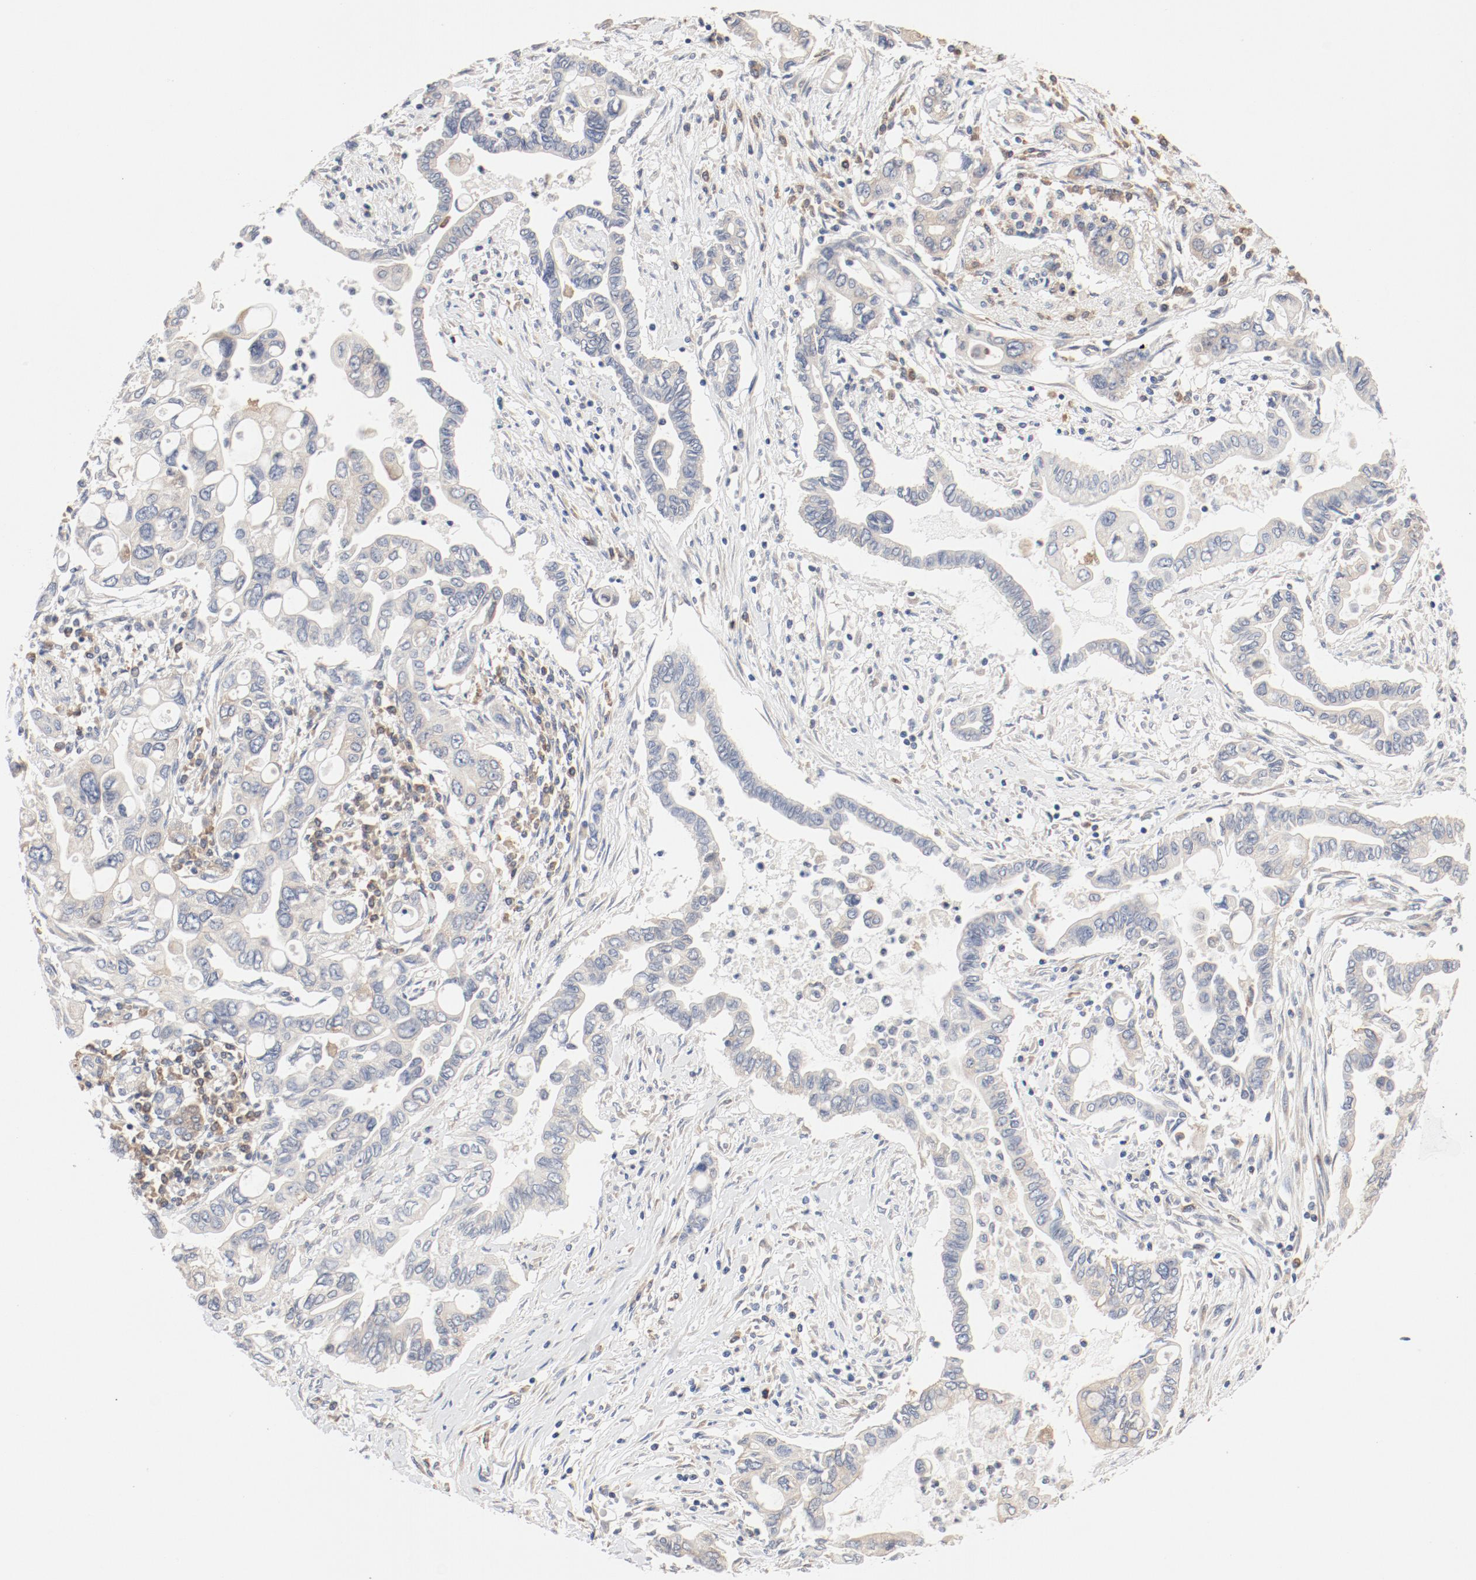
{"staining": {"intensity": "weak", "quantity": ">75%", "location": "cytoplasmic/membranous"}, "tissue": "pancreatic cancer", "cell_type": "Tumor cells", "image_type": "cancer", "snomed": [{"axis": "morphology", "description": "Adenocarcinoma, NOS"}, {"axis": "topography", "description": "Pancreas"}], "caption": "Tumor cells display weak cytoplasmic/membranous staining in about >75% of cells in pancreatic cancer.", "gene": "RPS6", "patient": {"sex": "female", "age": 57}}